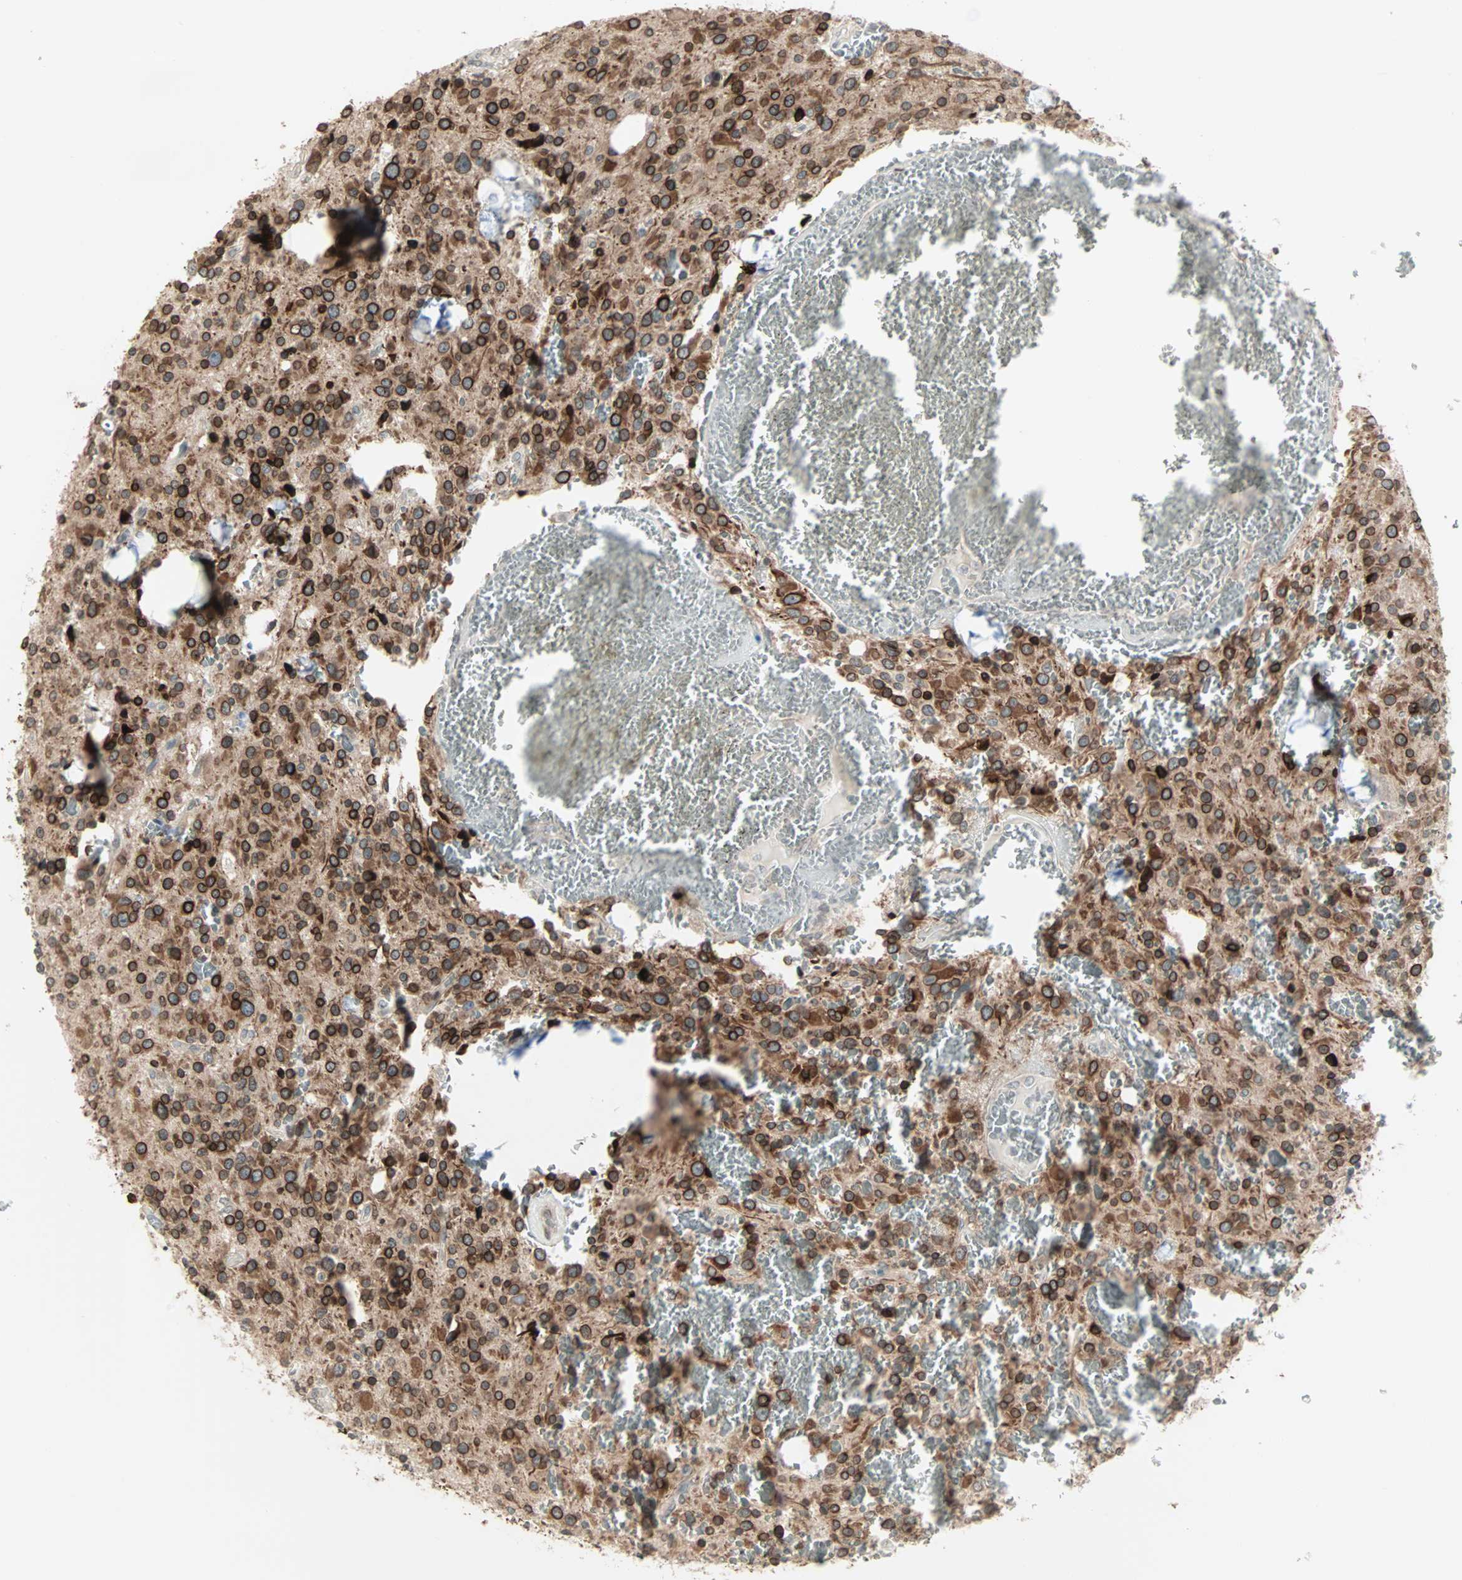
{"staining": {"intensity": "moderate", "quantity": ">75%", "location": "cytoplasmic/membranous,nuclear"}, "tissue": "glioma", "cell_type": "Tumor cells", "image_type": "cancer", "snomed": [{"axis": "morphology", "description": "Glioma, malignant, Low grade"}, {"axis": "topography", "description": "Brain"}], "caption": "Malignant glioma (low-grade) stained with a protein marker demonstrates moderate staining in tumor cells.", "gene": "CBLC", "patient": {"sex": "male", "age": 58}}